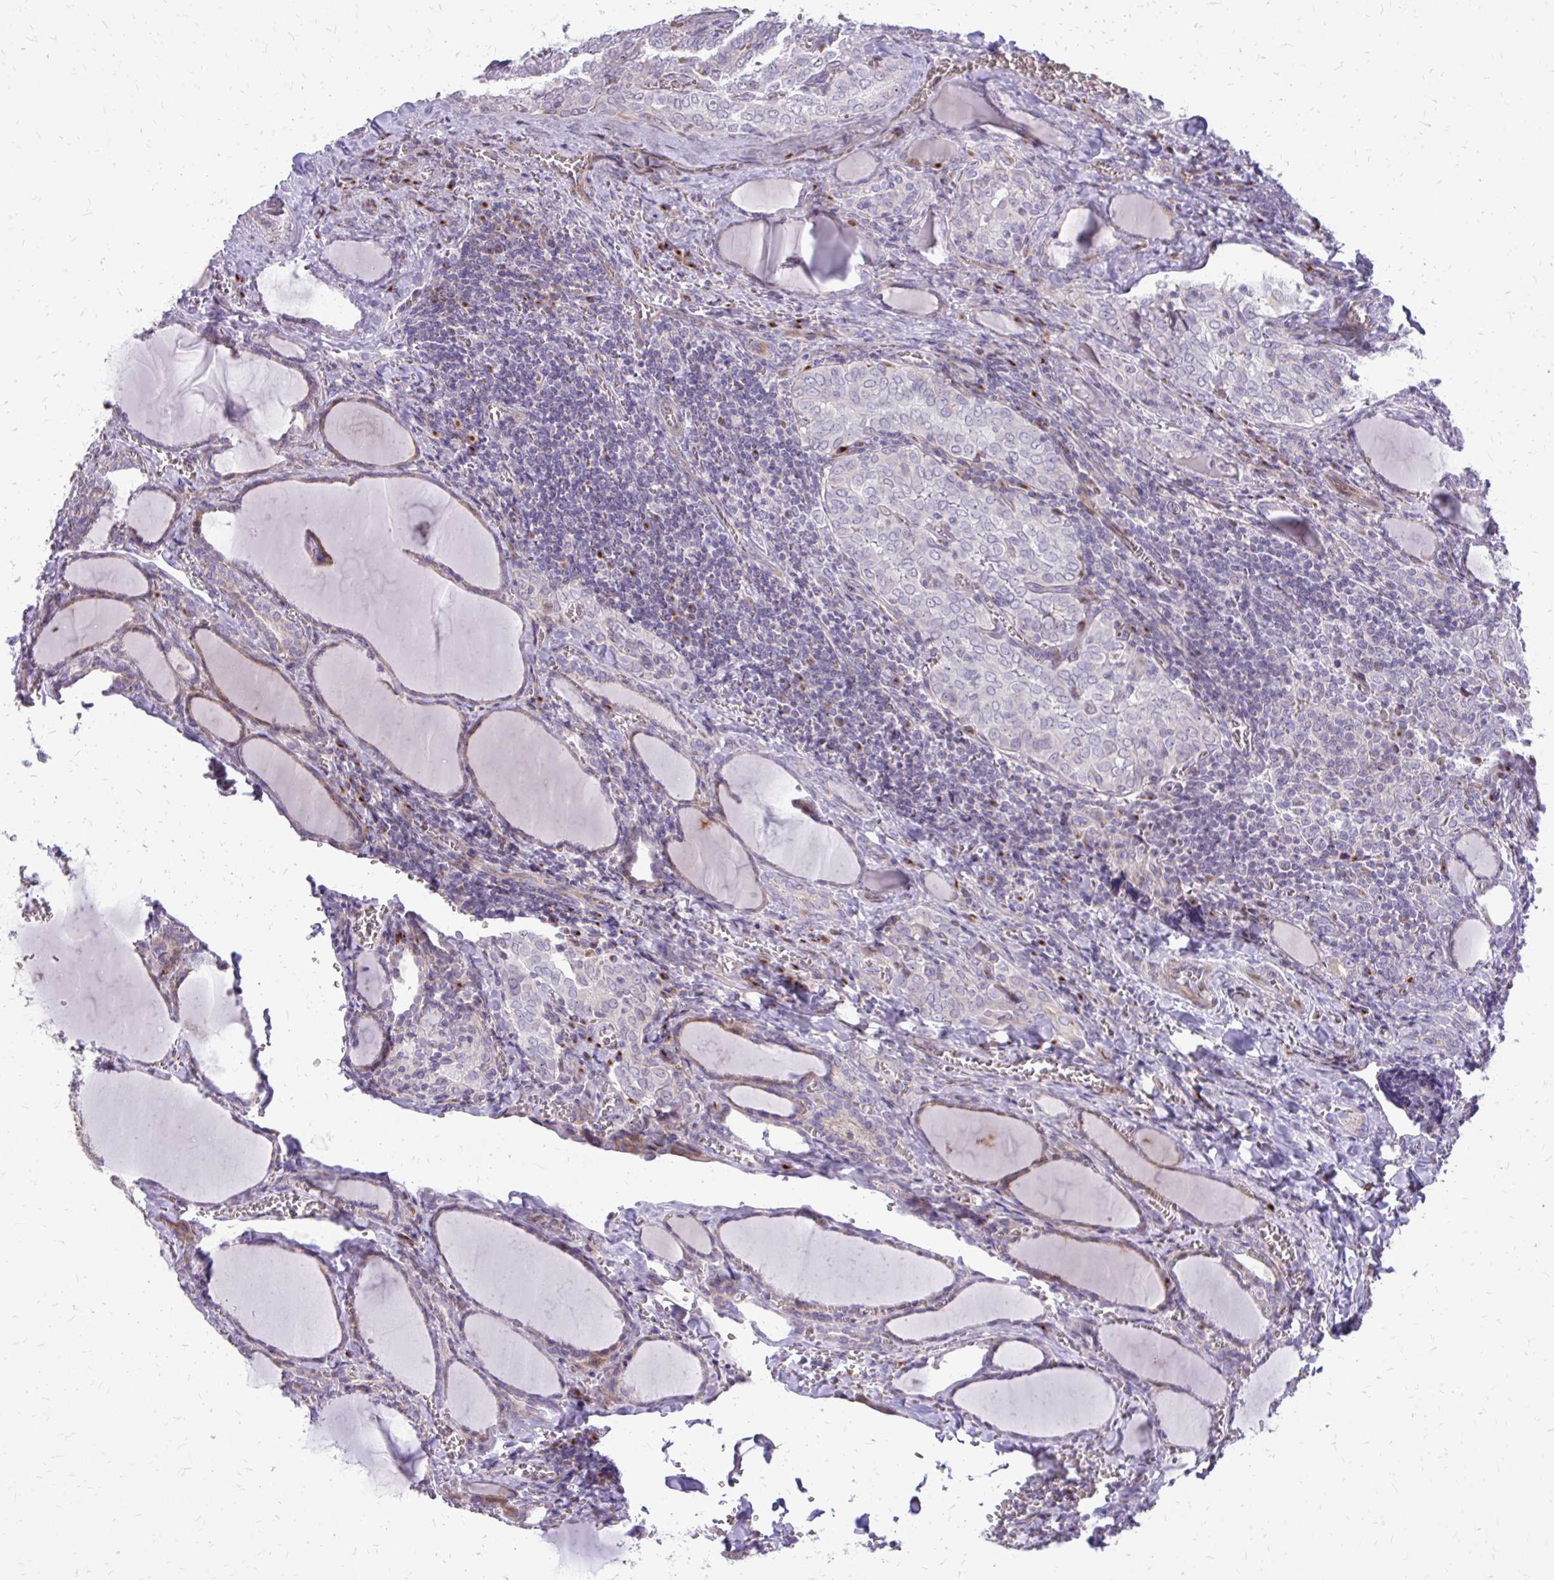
{"staining": {"intensity": "negative", "quantity": "none", "location": "none"}, "tissue": "thyroid cancer", "cell_type": "Tumor cells", "image_type": "cancer", "snomed": [{"axis": "morphology", "description": "Papillary adenocarcinoma, NOS"}, {"axis": "topography", "description": "Thyroid gland"}], "caption": "This is an immunohistochemistry (IHC) histopathology image of thyroid cancer. There is no positivity in tumor cells.", "gene": "FUNDC2", "patient": {"sex": "female", "age": 30}}